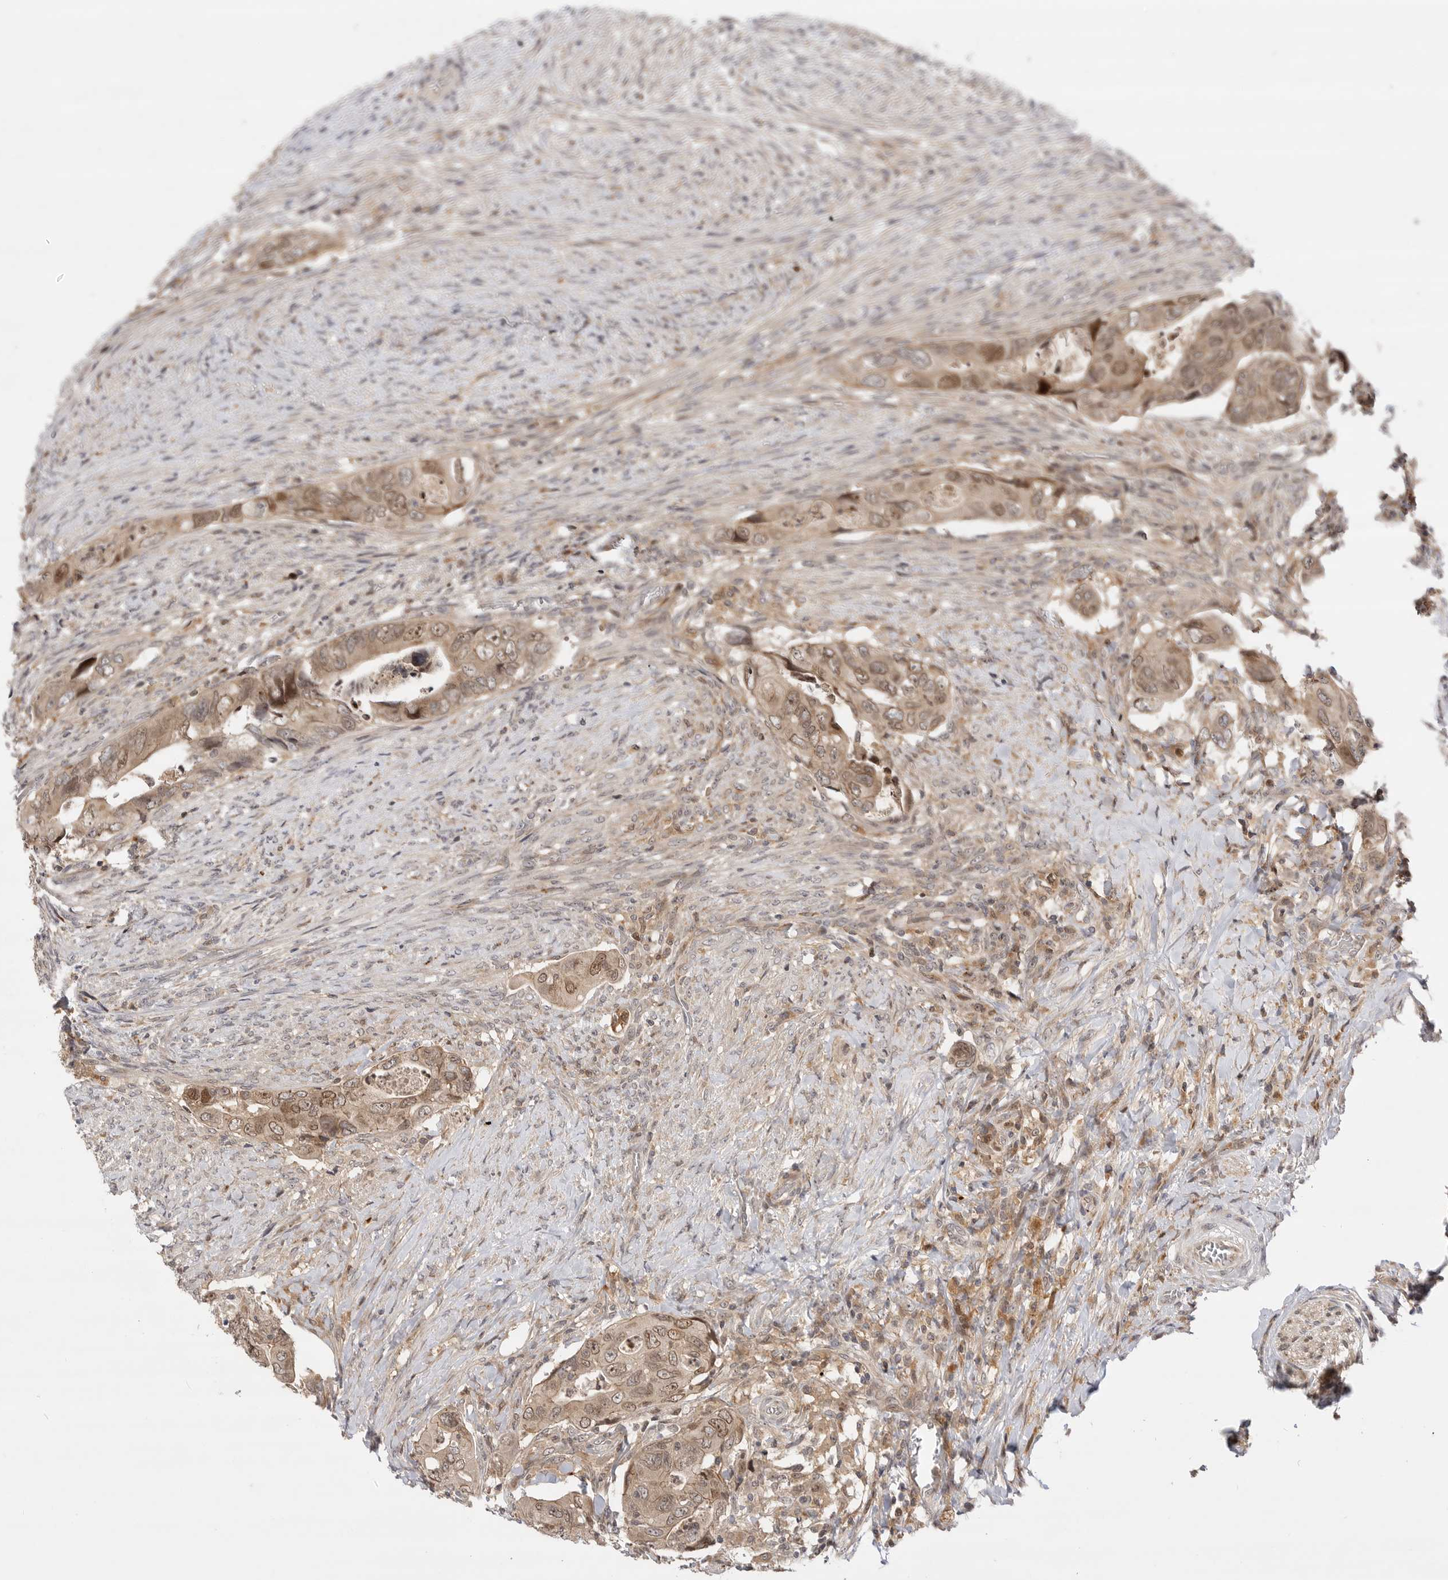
{"staining": {"intensity": "moderate", "quantity": ">75%", "location": "cytoplasmic/membranous,nuclear"}, "tissue": "colorectal cancer", "cell_type": "Tumor cells", "image_type": "cancer", "snomed": [{"axis": "morphology", "description": "Adenocarcinoma, NOS"}, {"axis": "topography", "description": "Rectum"}], "caption": "Immunohistochemistry (IHC) of colorectal adenocarcinoma demonstrates medium levels of moderate cytoplasmic/membranous and nuclear expression in approximately >75% of tumor cells.", "gene": "CSNK1G3", "patient": {"sex": "male", "age": 63}}